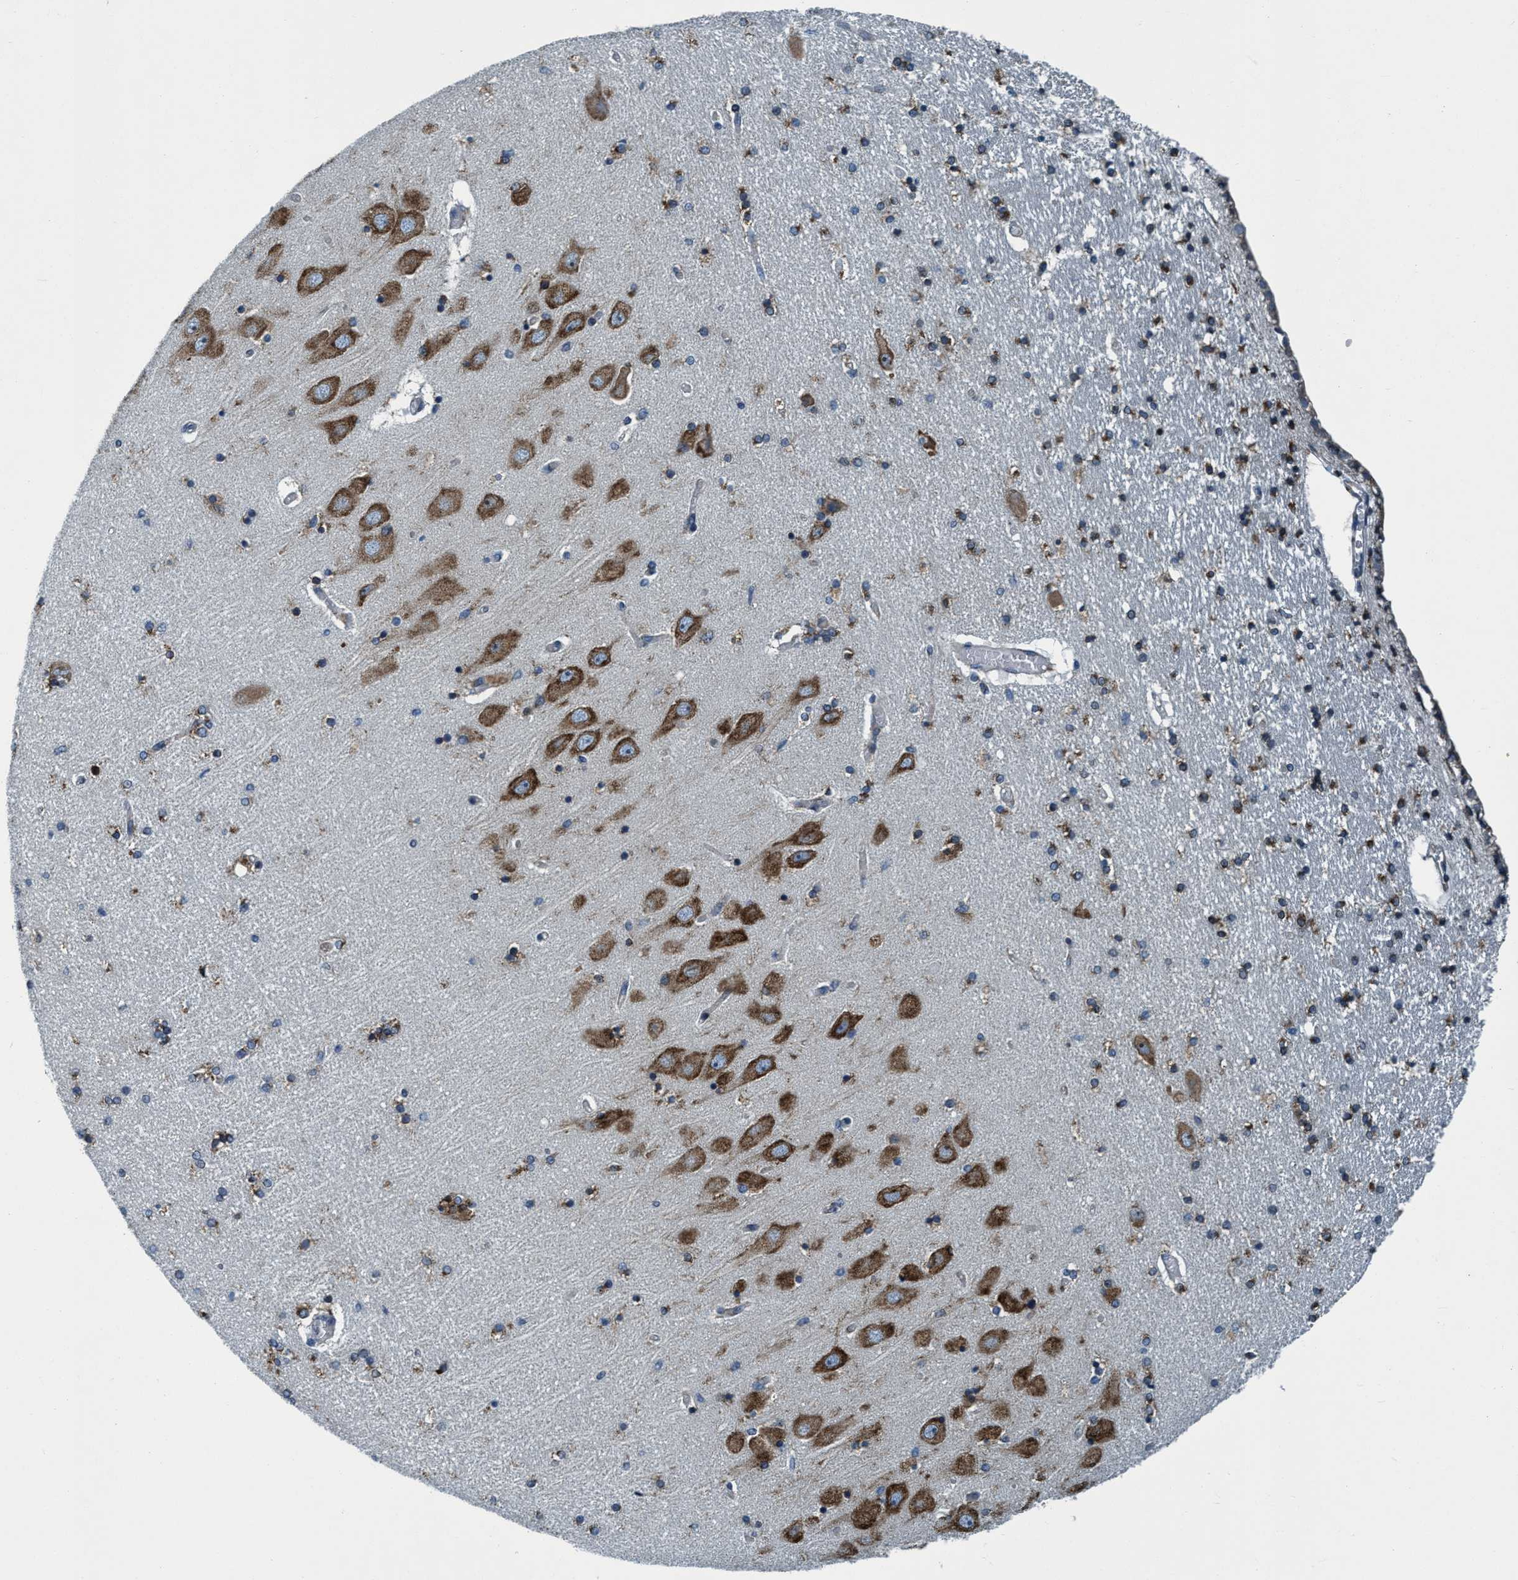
{"staining": {"intensity": "moderate", "quantity": "<25%", "location": "cytoplasmic/membranous"}, "tissue": "hippocampus", "cell_type": "Glial cells", "image_type": "normal", "snomed": [{"axis": "morphology", "description": "Normal tissue, NOS"}, {"axis": "topography", "description": "Hippocampus"}], "caption": "Immunohistochemical staining of normal hippocampus exhibits low levels of moderate cytoplasmic/membranous expression in approximately <25% of glial cells. Using DAB (brown) and hematoxylin (blue) stains, captured at high magnification using brightfield microscopy.", "gene": "ARMC9", "patient": {"sex": "female", "age": 54}}